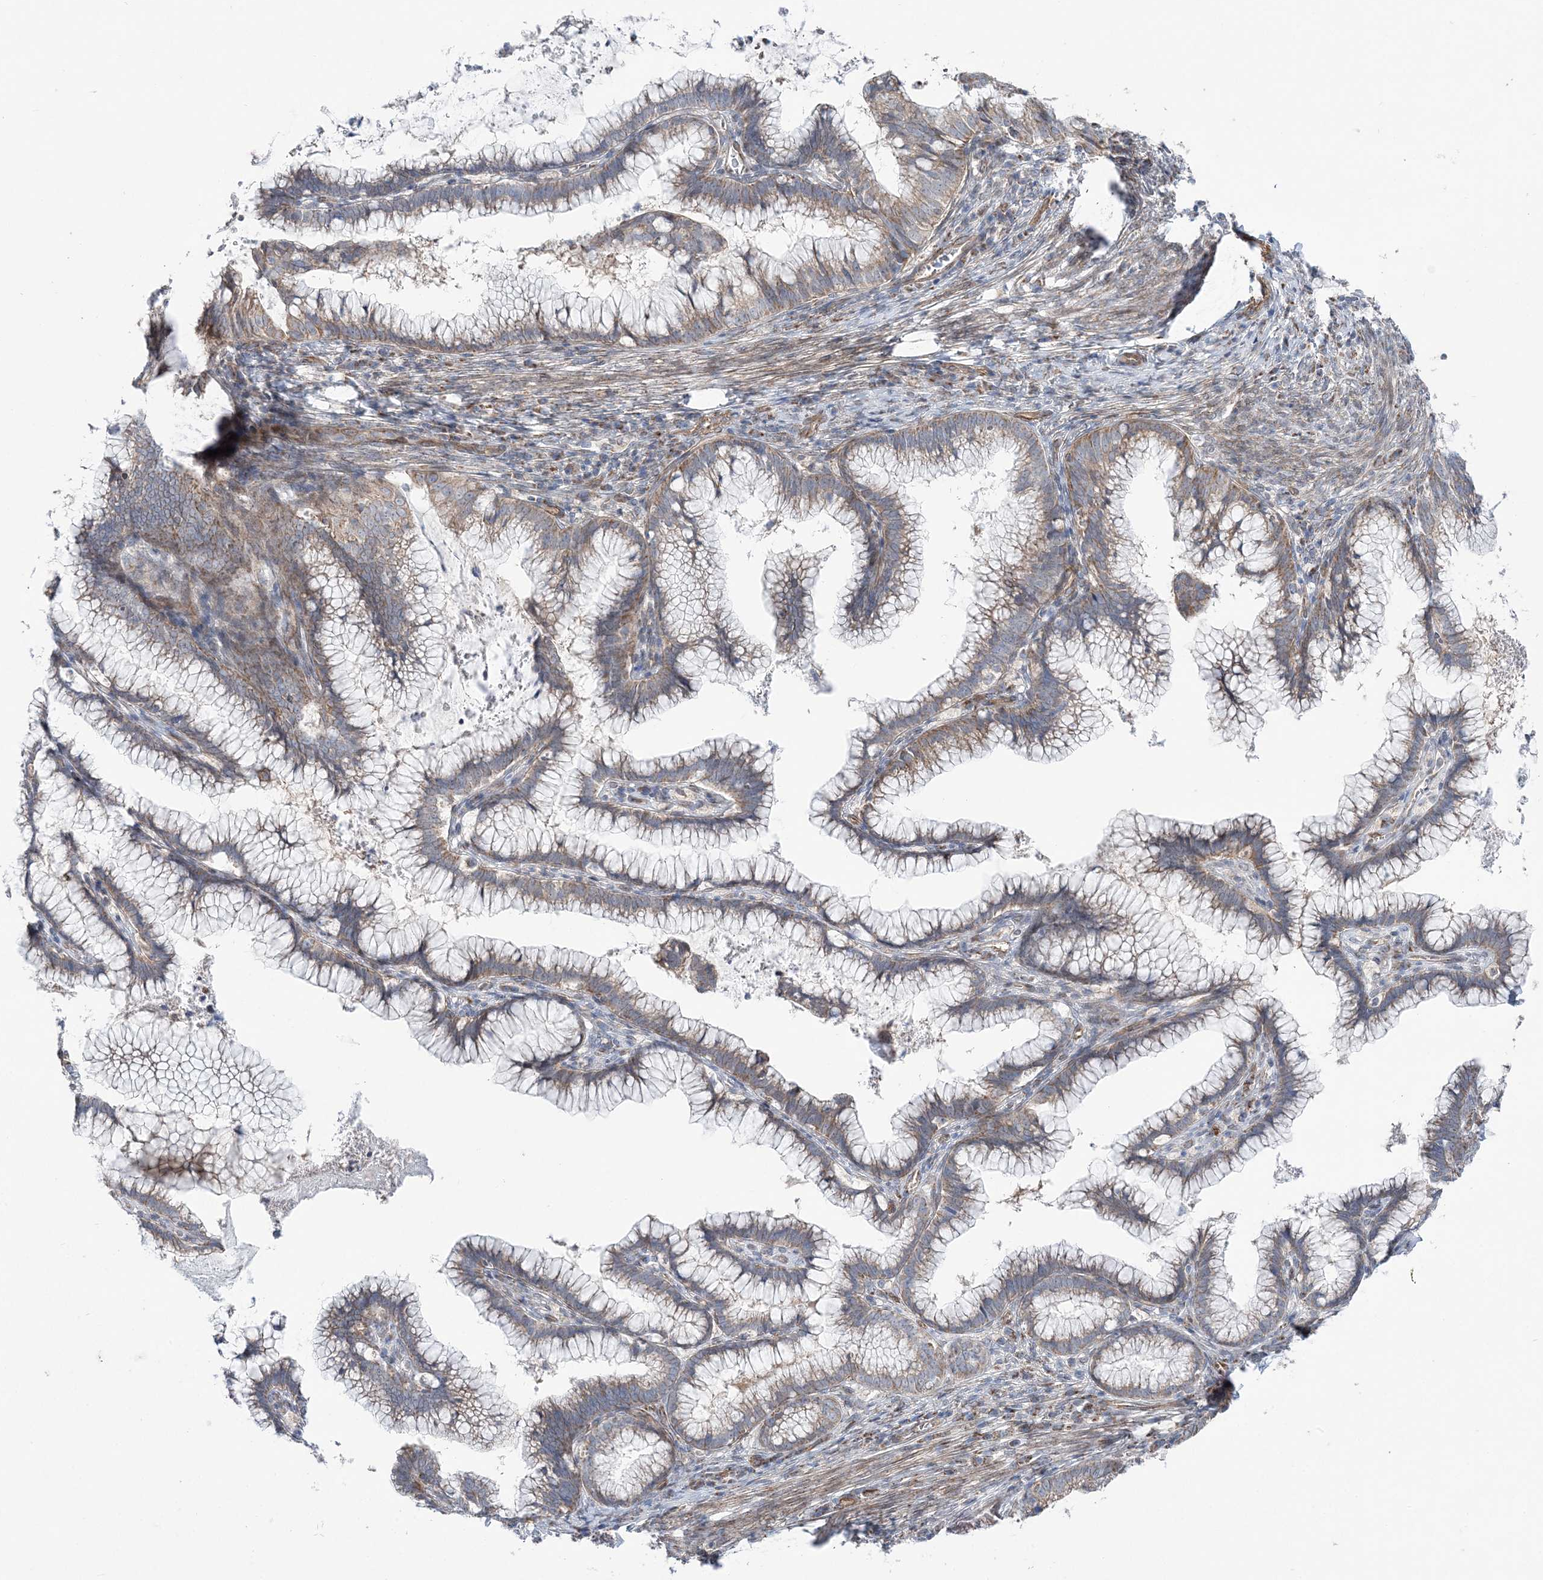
{"staining": {"intensity": "moderate", "quantity": ">75%", "location": "cytoplasmic/membranous"}, "tissue": "cervical cancer", "cell_type": "Tumor cells", "image_type": "cancer", "snomed": [{"axis": "morphology", "description": "Adenocarcinoma, NOS"}, {"axis": "topography", "description": "Cervix"}], "caption": "Adenocarcinoma (cervical) tissue shows moderate cytoplasmic/membranous expression in about >75% of tumor cells The staining was performed using DAB (3,3'-diaminobenzidine) to visualize the protein expression in brown, while the nuclei were stained in blue with hematoxylin (Magnification: 20x).", "gene": "OPA1", "patient": {"sex": "female", "age": 36}}